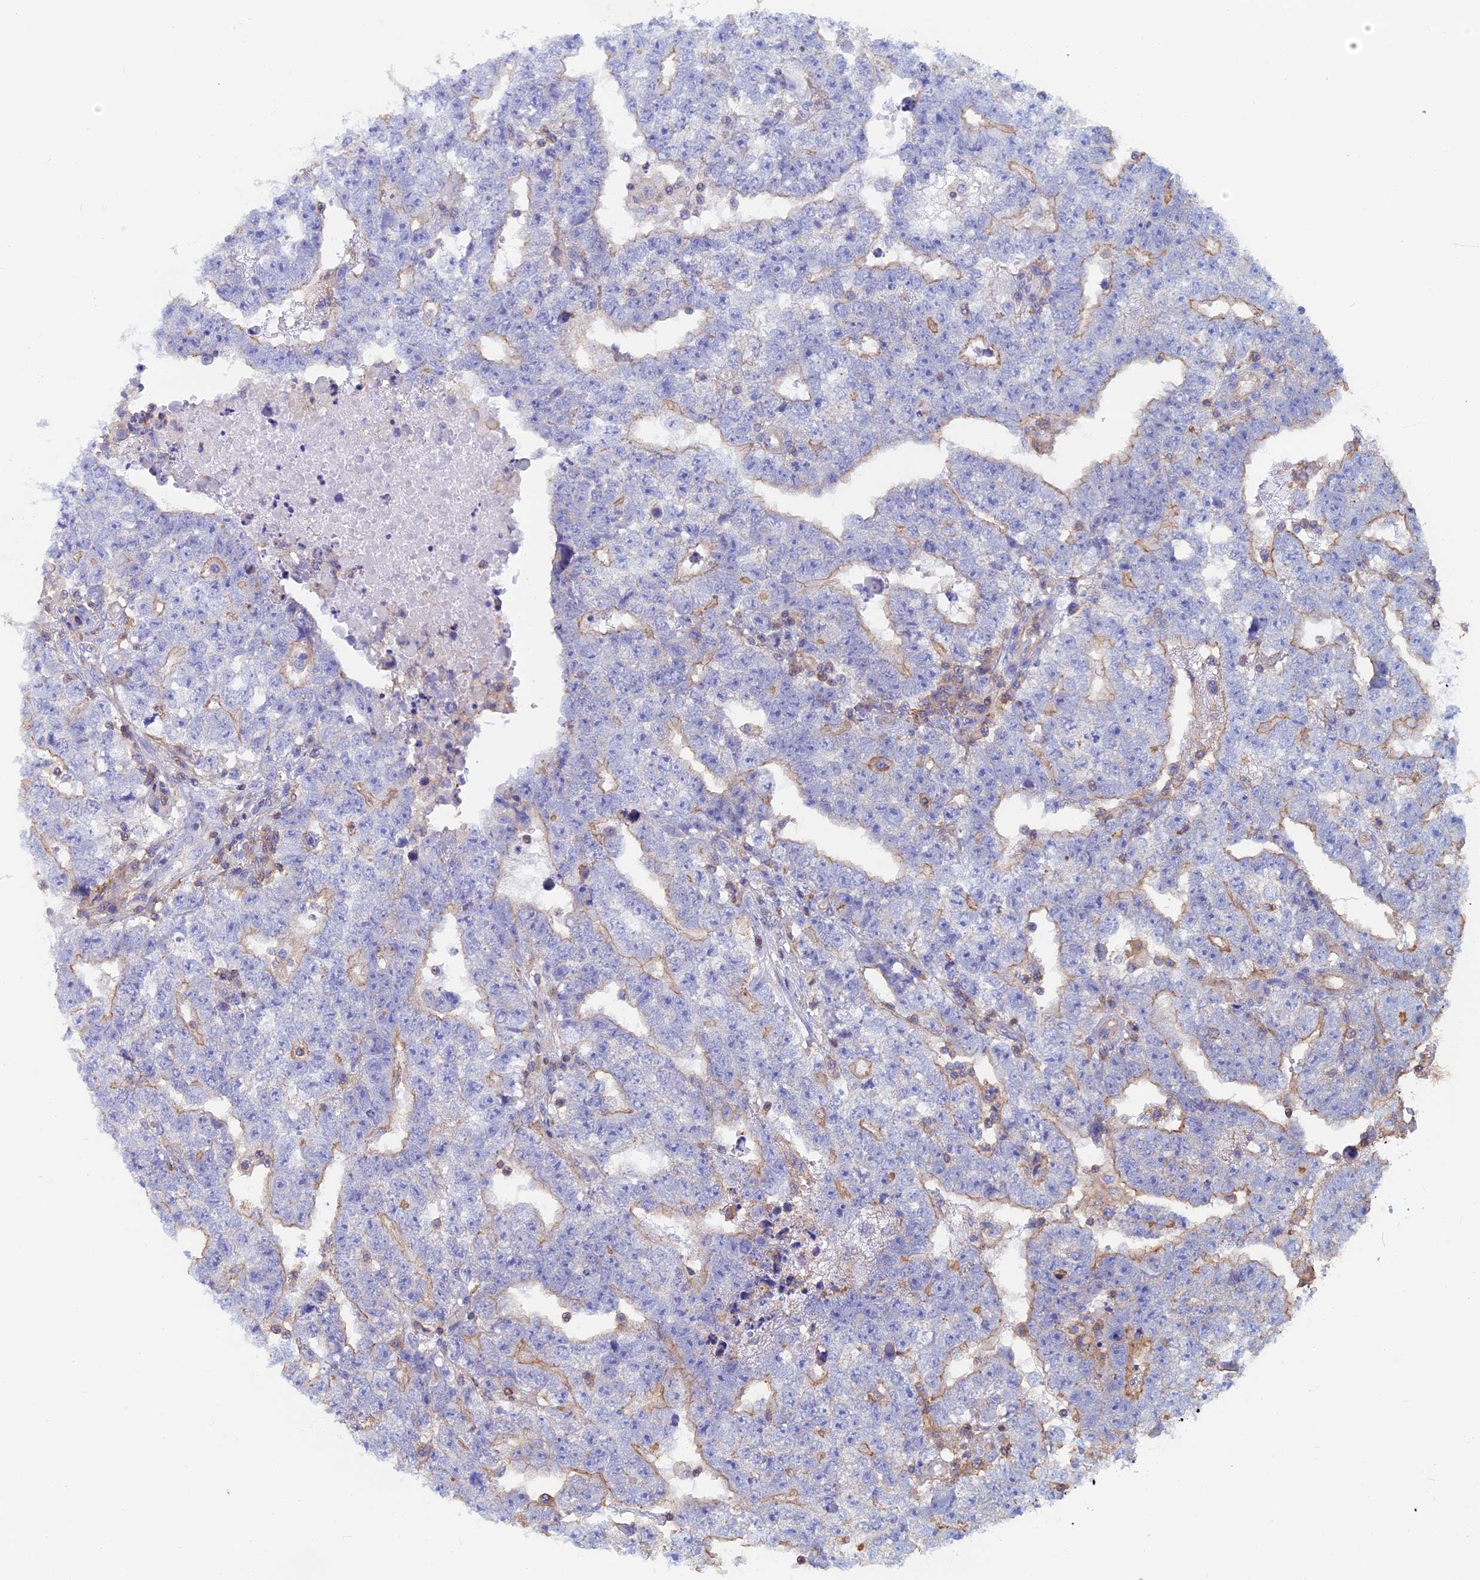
{"staining": {"intensity": "weak", "quantity": "25%-75%", "location": "cytoplasmic/membranous"}, "tissue": "testis cancer", "cell_type": "Tumor cells", "image_type": "cancer", "snomed": [{"axis": "morphology", "description": "Carcinoma, Embryonal, NOS"}, {"axis": "topography", "description": "Testis"}], "caption": "Weak cytoplasmic/membranous positivity is appreciated in approximately 25%-75% of tumor cells in testis embryonal carcinoma.", "gene": "HSD17B8", "patient": {"sex": "male", "age": 25}}